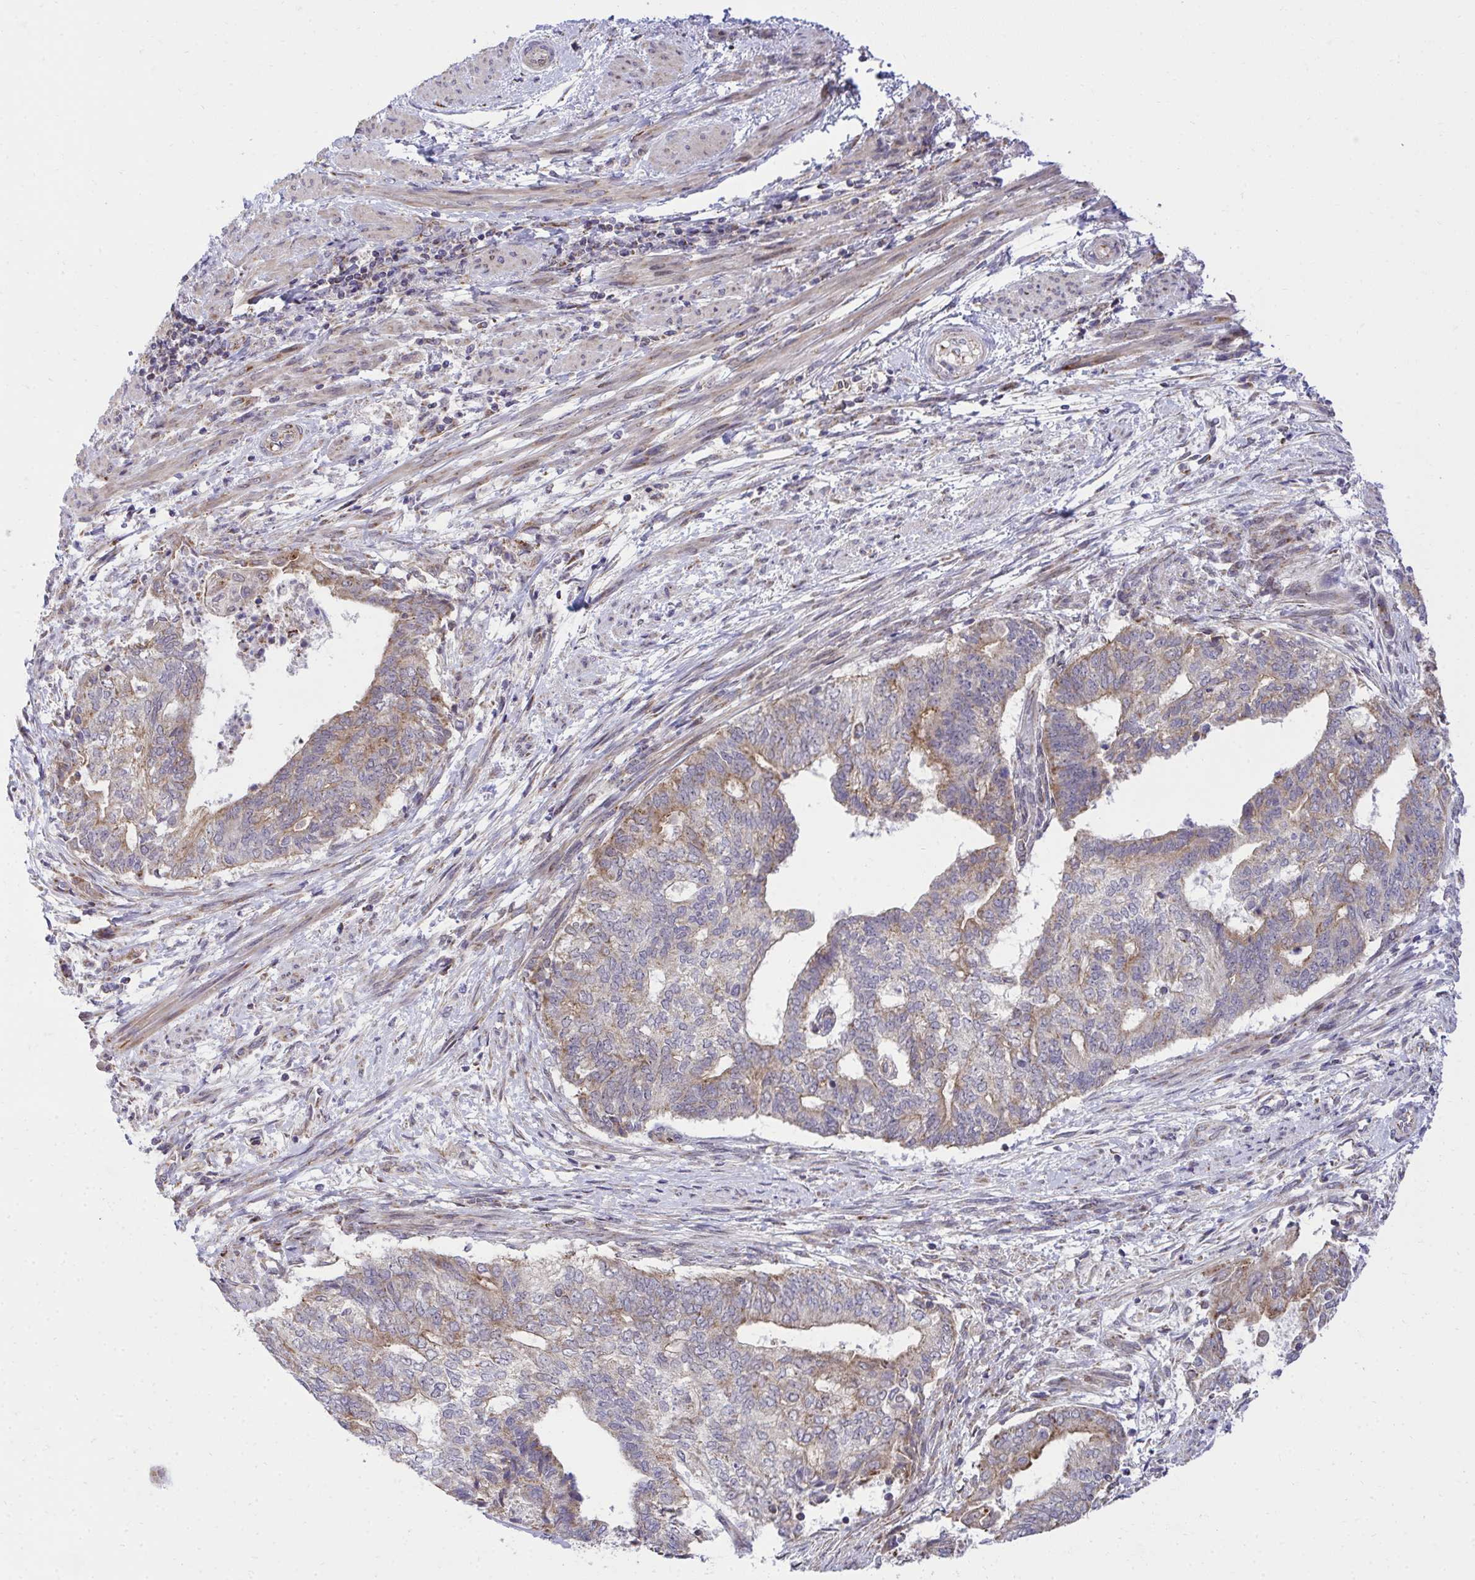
{"staining": {"intensity": "weak", "quantity": "25%-75%", "location": "cytoplasmic/membranous"}, "tissue": "endometrial cancer", "cell_type": "Tumor cells", "image_type": "cancer", "snomed": [{"axis": "morphology", "description": "Adenocarcinoma, NOS"}, {"axis": "topography", "description": "Endometrium"}], "caption": "This photomicrograph displays immunohistochemistry staining of human endometrial cancer, with low weak cytoplasmic/membranous staining in approximately 25%-75% of tumor cells.", "gene": "XAF1", "patient": {"sex": "female", "age": 65}}